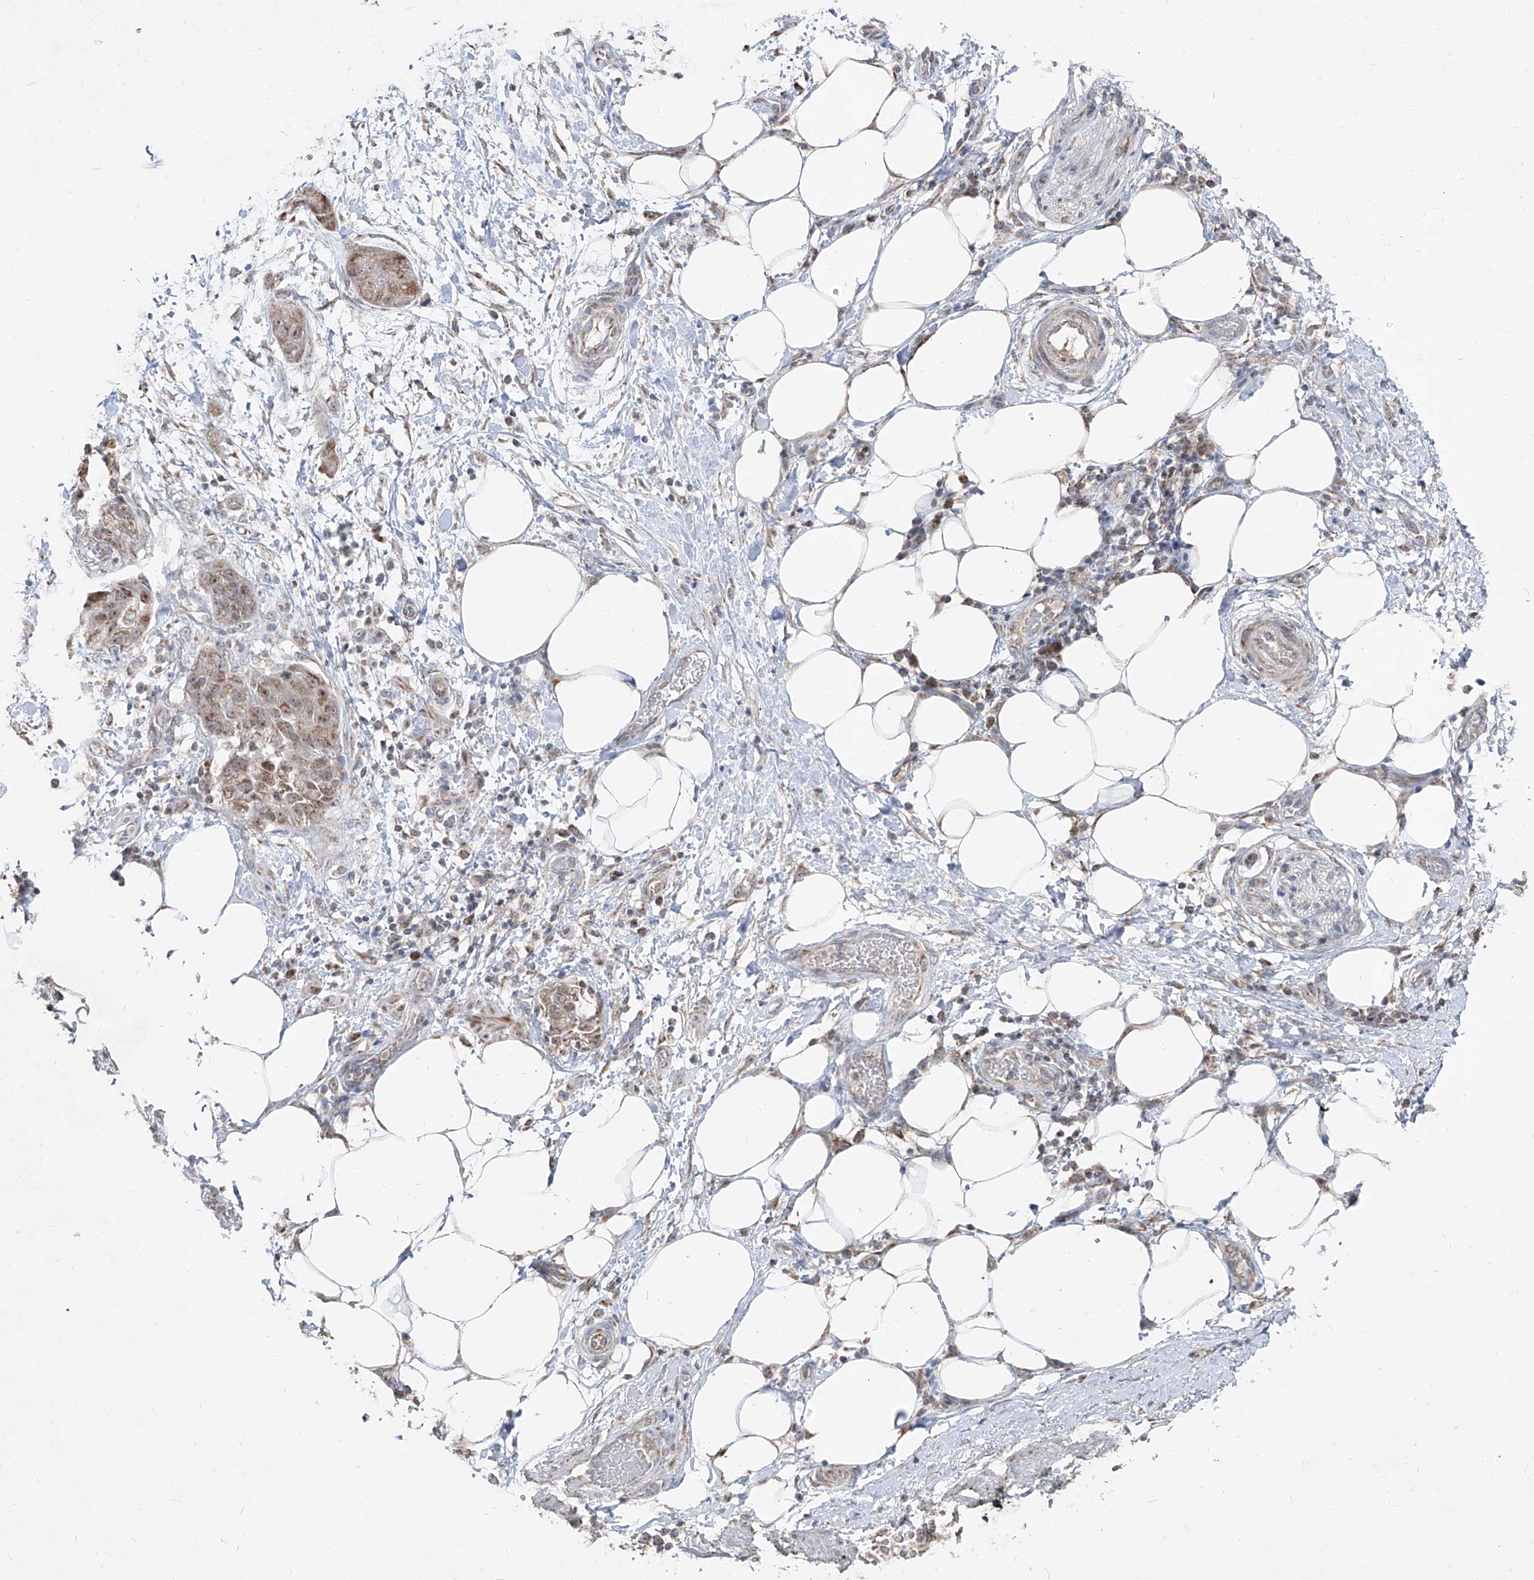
{"staining": {"intensity": "weak", "quantity": ">75%", "location": "cytoplasmic/membranous"}, "tissue": "pancreatic cancer", "cell_type": "Tumor cells", "image_type": "cancer", "snomed": [{"axis": "morphology", "description": "Adenocarcinoma, NOS"}, {"axis": "topography", "description": "Pancreas"}], "caption": "This micrograph displays IHC staining of human adenocarcinoma (pancreatic), with low weak cytoplasmic/membranous staining in approximately >75% of tumor cells.", "gene": "NDUFB3", "patient": {"sex": "female", "age": 78}}